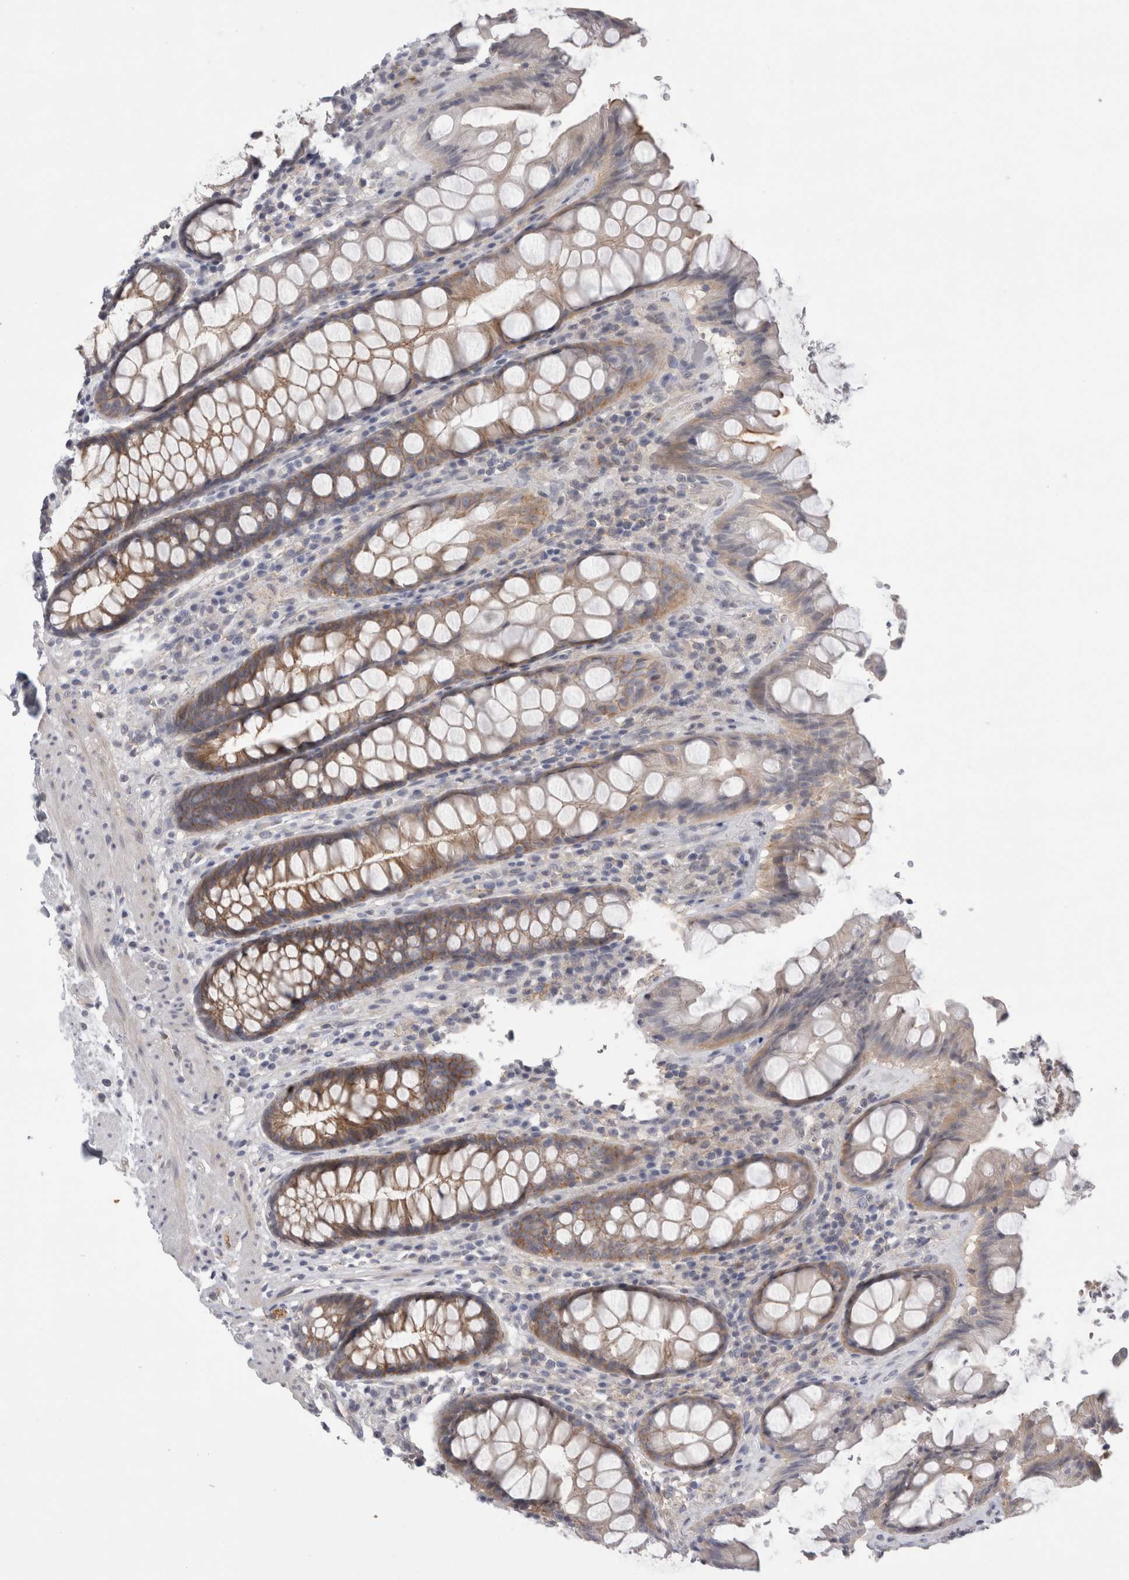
{"staining": {"intensity": "moderate", "quantity": "25%-75%", "location": "cytoplasmic/membranous"}, "tissue": "rectum", "cell_type": "Glandular cells", "image_type": "normal", "snomed": [{"axis": "morphology", "description": "Normal tissue, NOS"}, {"axis": "topography", "description": "Rectum"}], "caption": "DAB immunohistochemical staining of benign rectum displays moderate cytoplasmic/membranous protein positivity in approximately 25%-75% of glandular cells.", "gene": "VANGL1", "patient": {"sex": "male", "age": 64}}